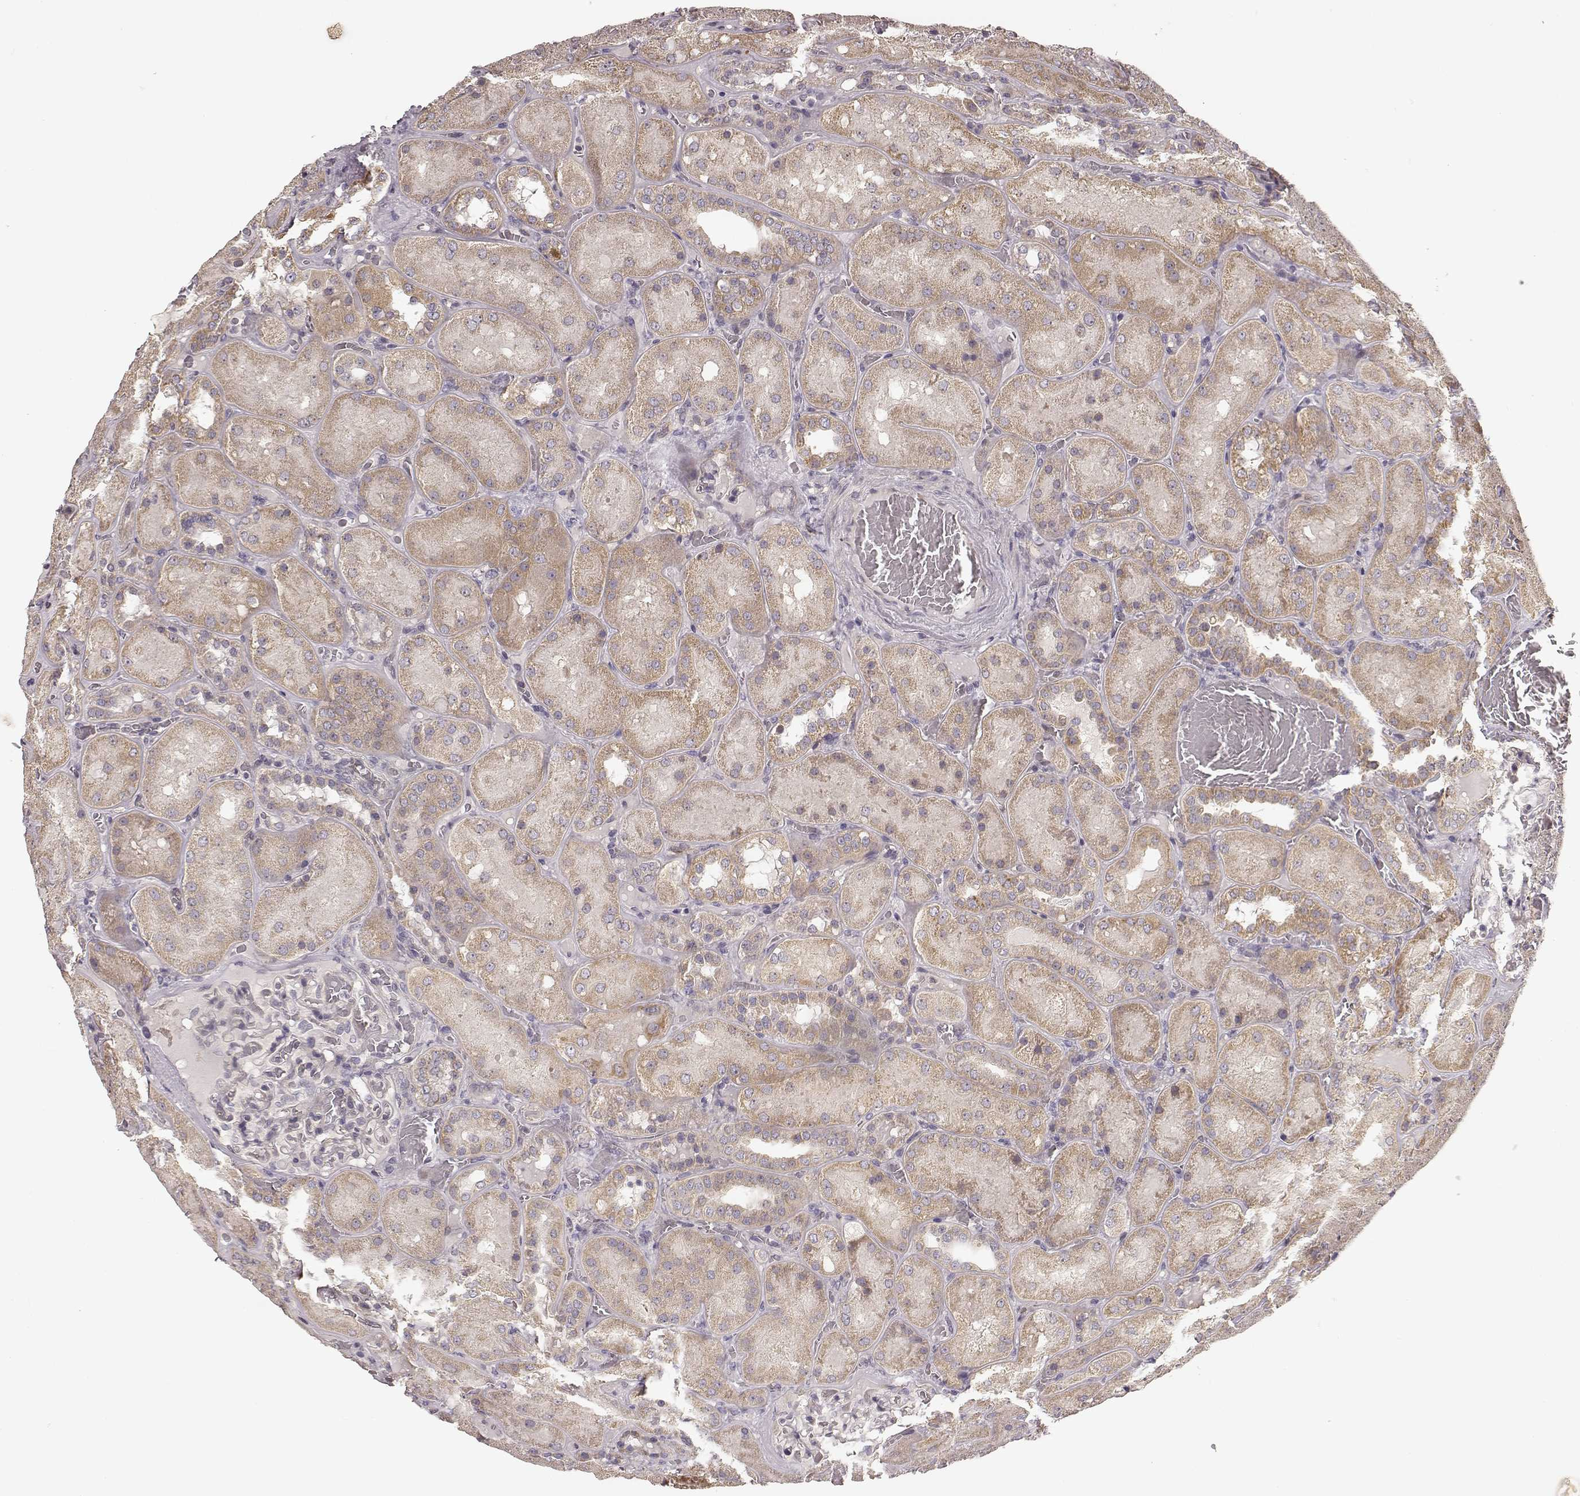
{"staining": {"intensity": "negative", "quantity": "none", "location": "none"}, "tissue": "kidney", "cell_type": "Cells in glomeruli", "image_type": "normal", "snomed": [{"axis": "morphology", "description": "Normal tissue, NOS"}, {"axis": "topography", "description": "Kidney"}], "caption": "Immunohistochemistry (IHC) of benign kidney reveals no expression in cells in glomeruli.", "gene": "ERBB3", "patient": {"sex": "male", "age": 73}}